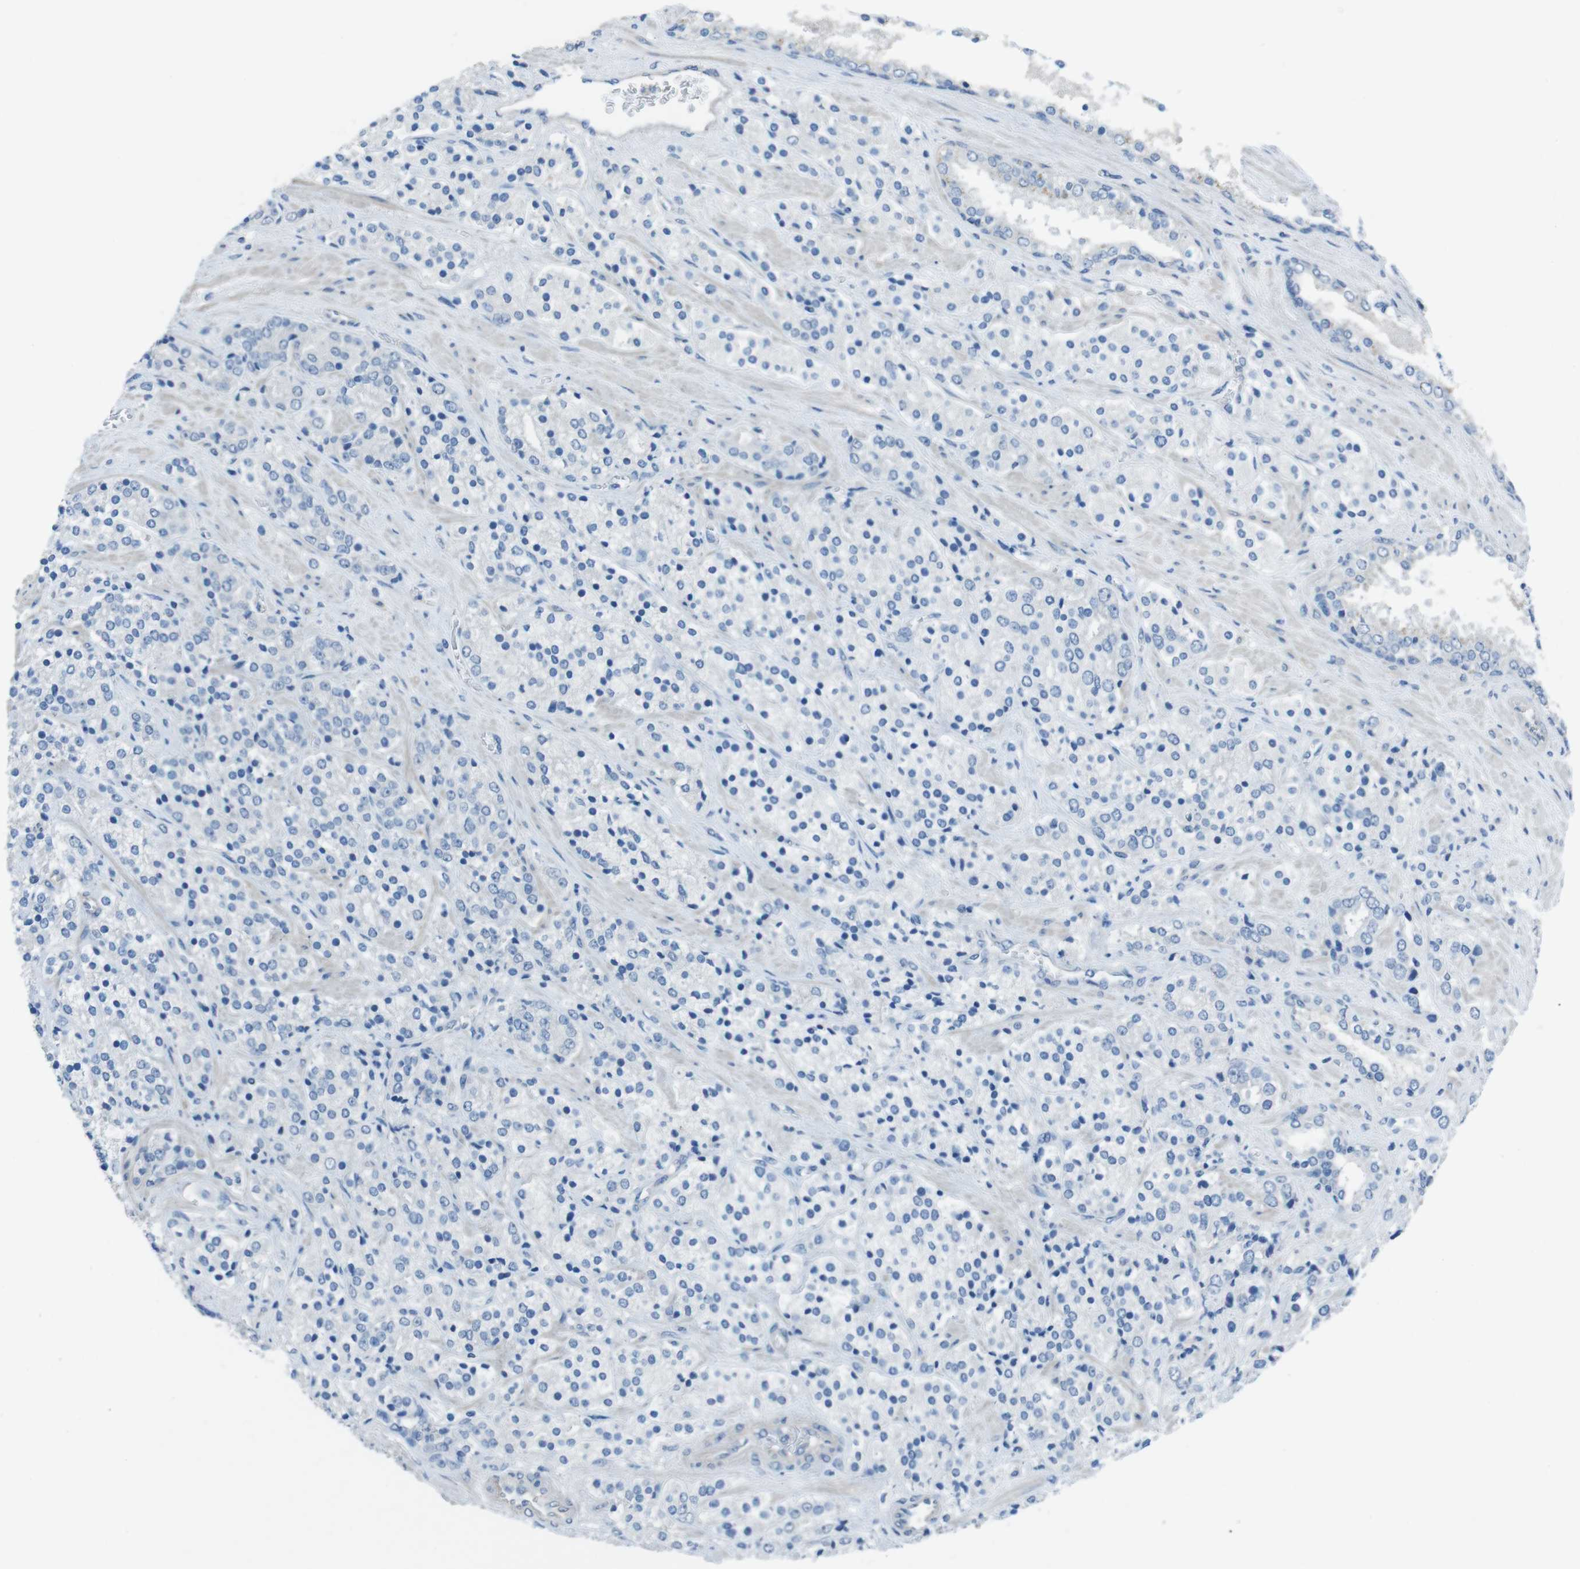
{"staining": {"intensity": "negative", "quantity": "none", "location": "none"}, "tissue": "prostate cancer", "cell_type": "Tumor cells", "image_type": "cancer", "snomed": [{"axis": "morphology", "description": "Adenocarcinoma, High grade"}, {"axis": "topography", "description": "Prostate"}], "caption": "Immunohistochemistry of prostate cancer (adenocarcinoma (high-grade)) demonstrates no positivity in tumor cells. (Stains: DAB (3,3'-diaminobenzidine) immunohistochemistry with hematoxylin counter stain, Microscopy: brightfield microscopy at high magnification).", "gene": "CYP2C8", "patient": {"sex": "male", "age": 71}}